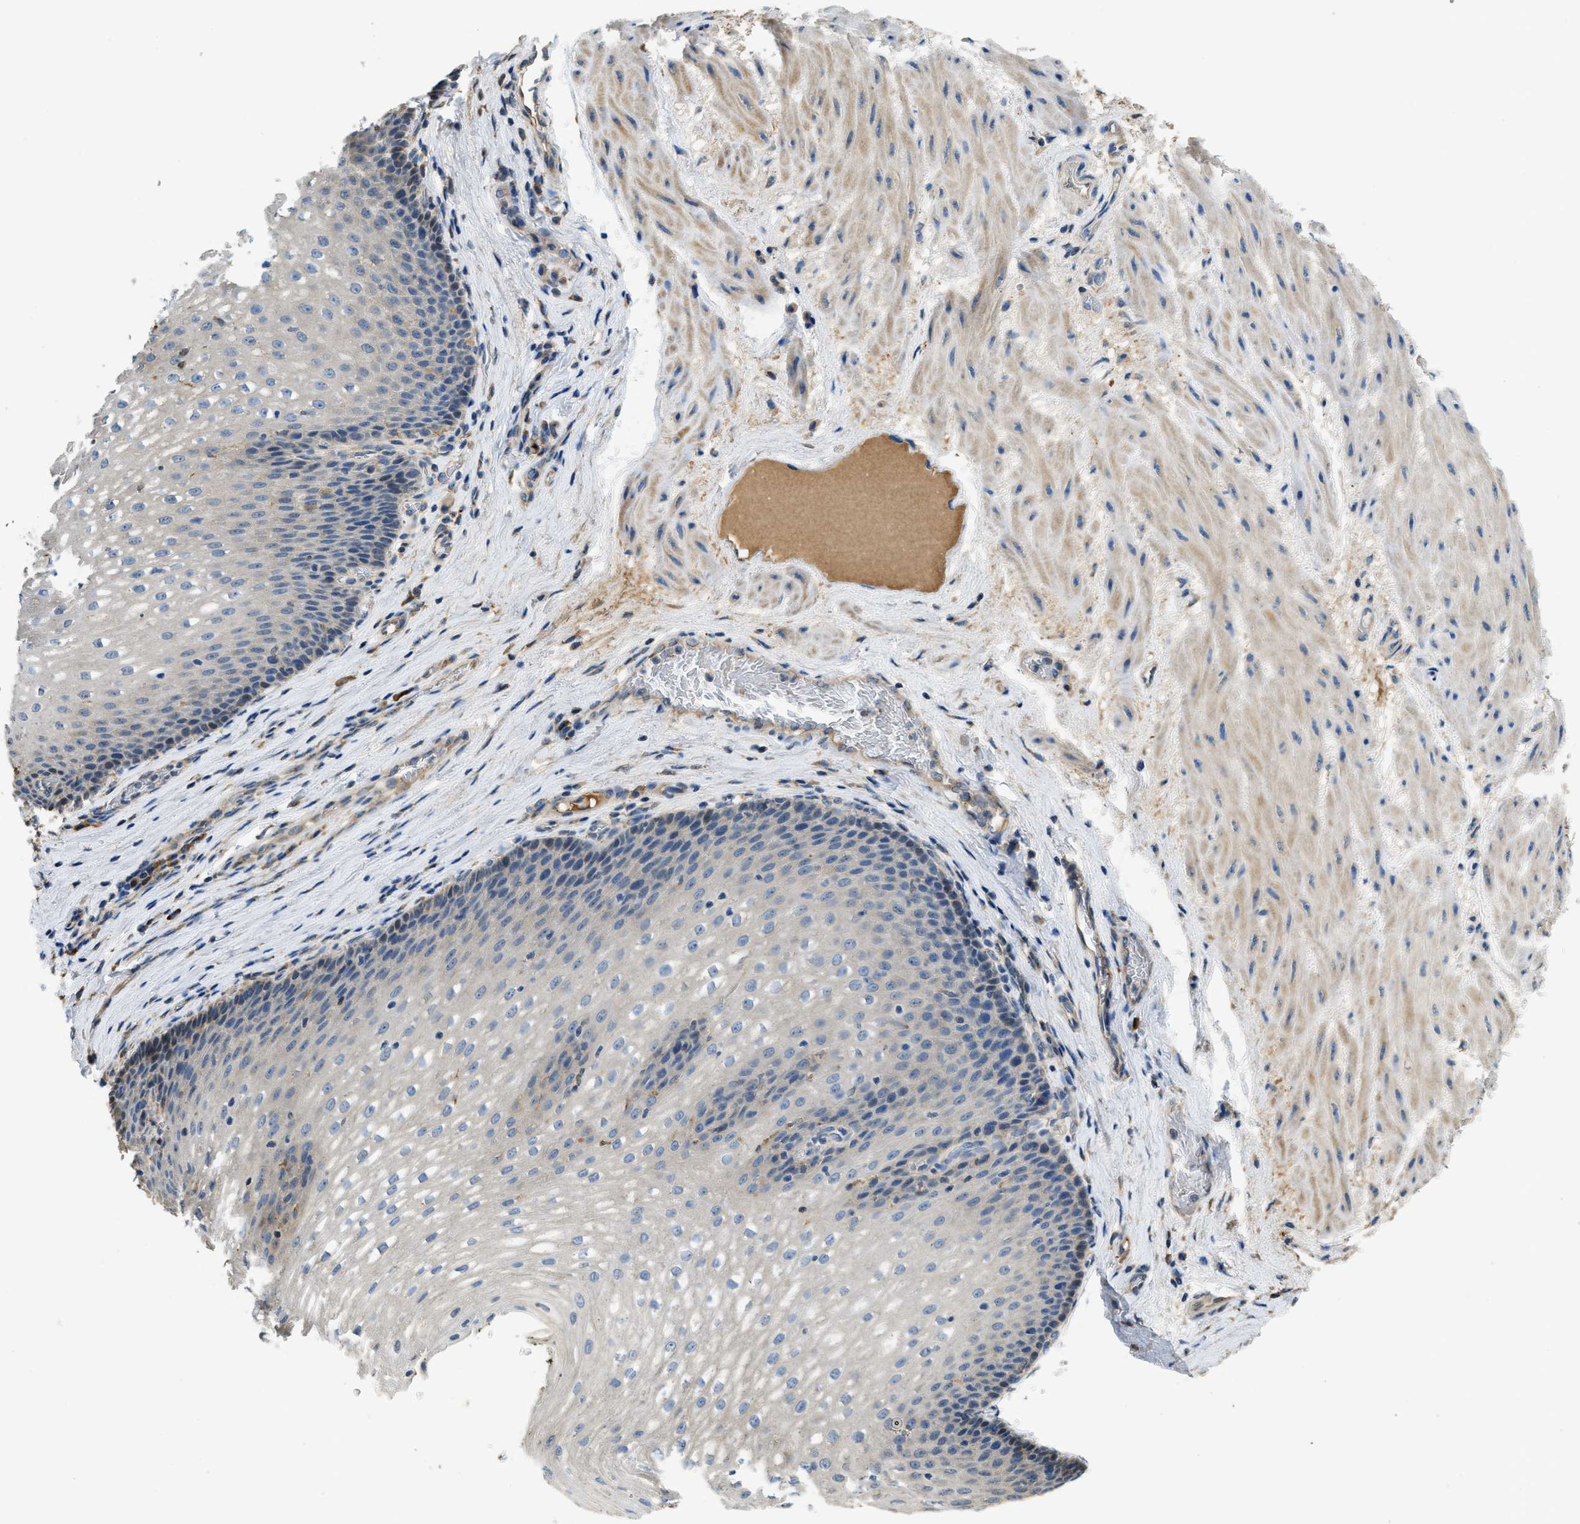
{"staining": {"intensity": "negative", "quantity": "none", "location": "none"}, "tissue": "esophagus", "cell_type": "Squamous epithelial cells", "image_type": "normal", "snomed": [{"axis": "morphology", "description": "Normal tissue, NOS"}, {"axis": "topography", "description": "Esophagus"}], "caption": "This is an IHC image of normal human esophagus. There is no positivity in squamous epithelial cells.", "gene": "RIPK2", "patient": {"sex": "male", "age": 48}}